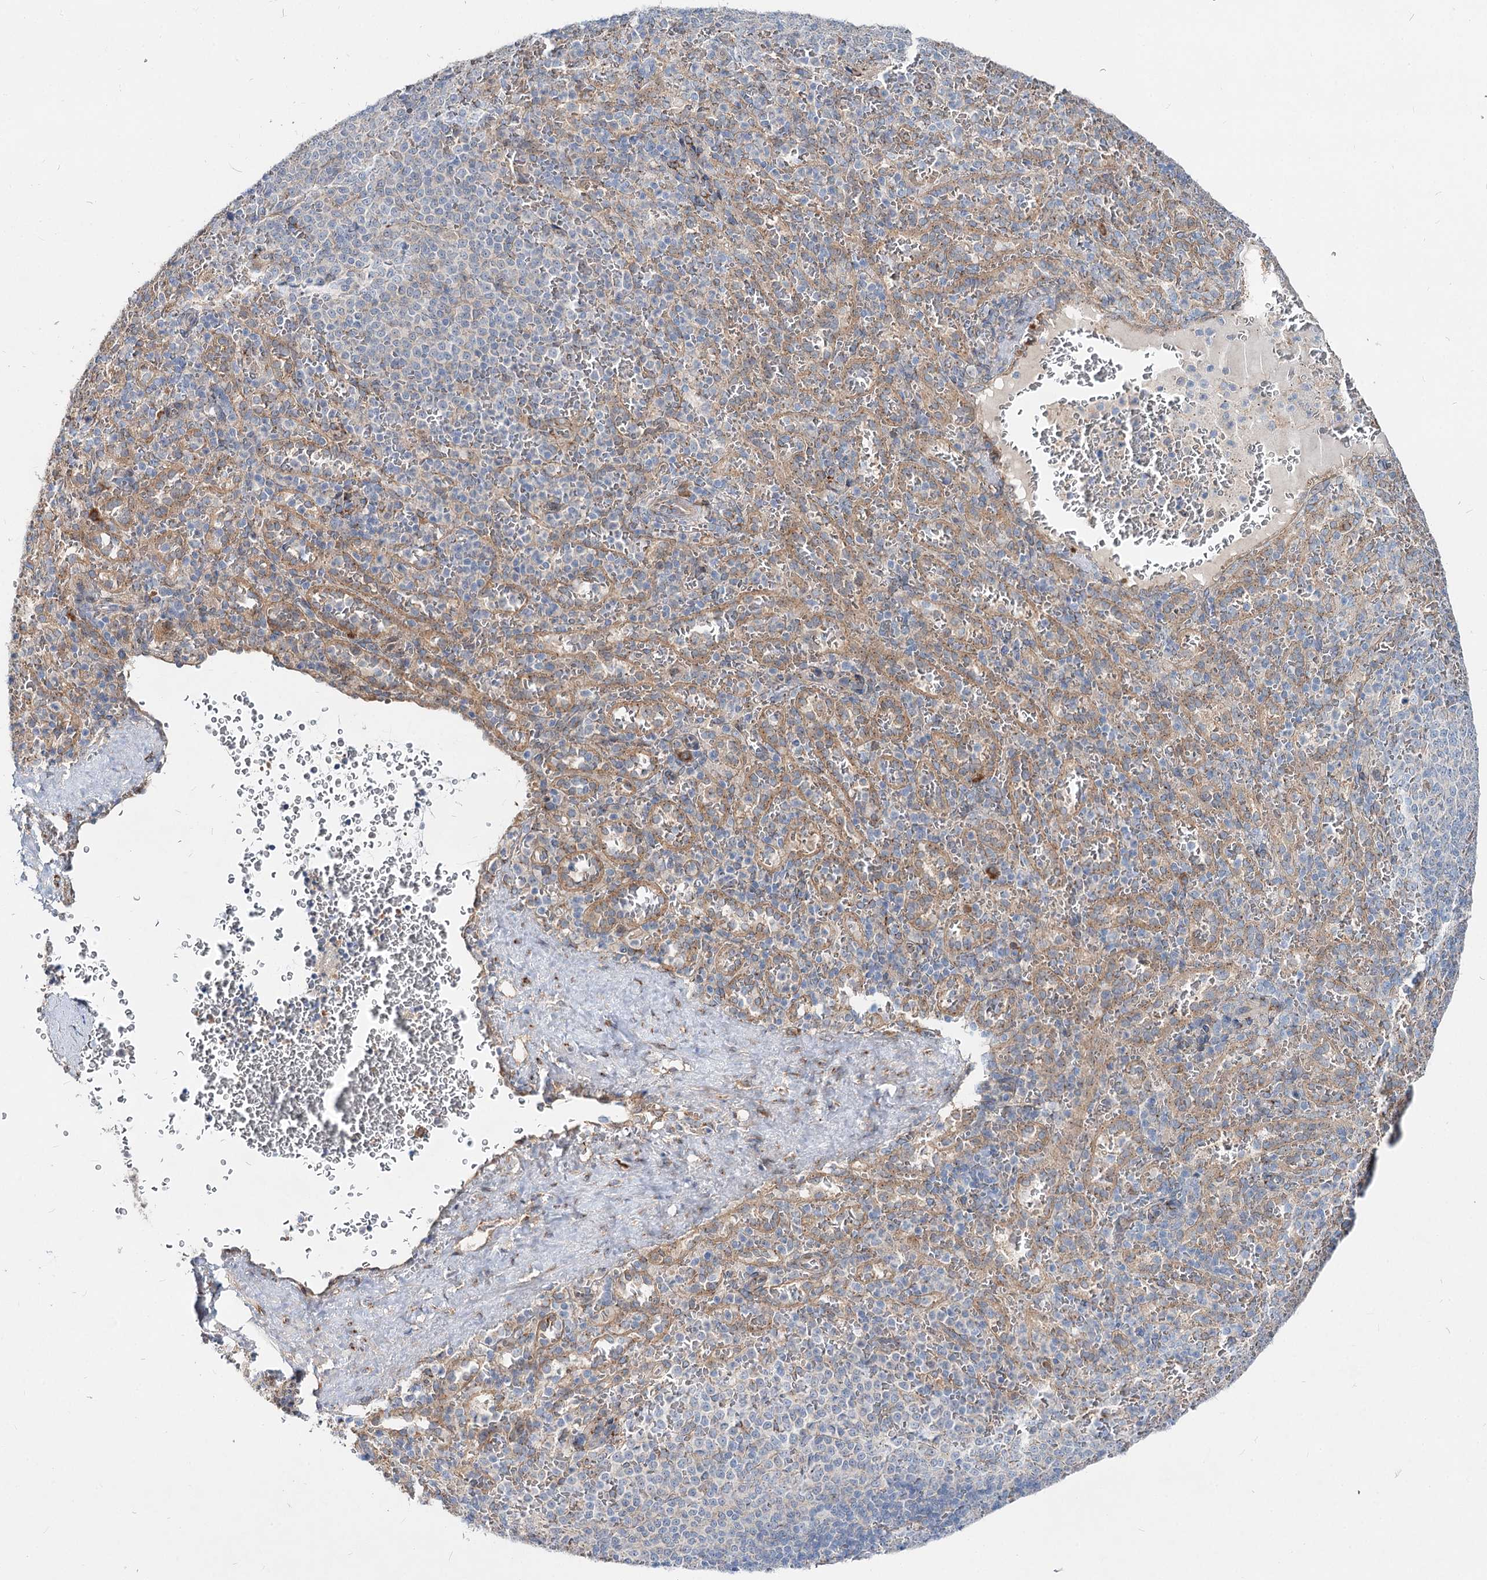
{"staining": {"intensity": "moderate", "quantity": "<25%", "location": "cytoplasmic/membranous"}, "tissue": "spleen", "cell_type": "Cells in red pulp", "image_type": "normal", "snomed": [{"axis": "morphology", "description": "Normal tissue, NOS"}, {"axis": "topography", "description": "Spleen"}], "caption": "Moderate cytoplasmic/membranous protein positivity is seen in about <25% of cells in red pulp in spleen. Using DAB (3,3'-diaminobenzidine) (brown) and hematoxylin (blue) stains, captured at high magnification using brightfield microscopy.", "gene": "SPART", "patient": {"sex": "female", "age": 21}}